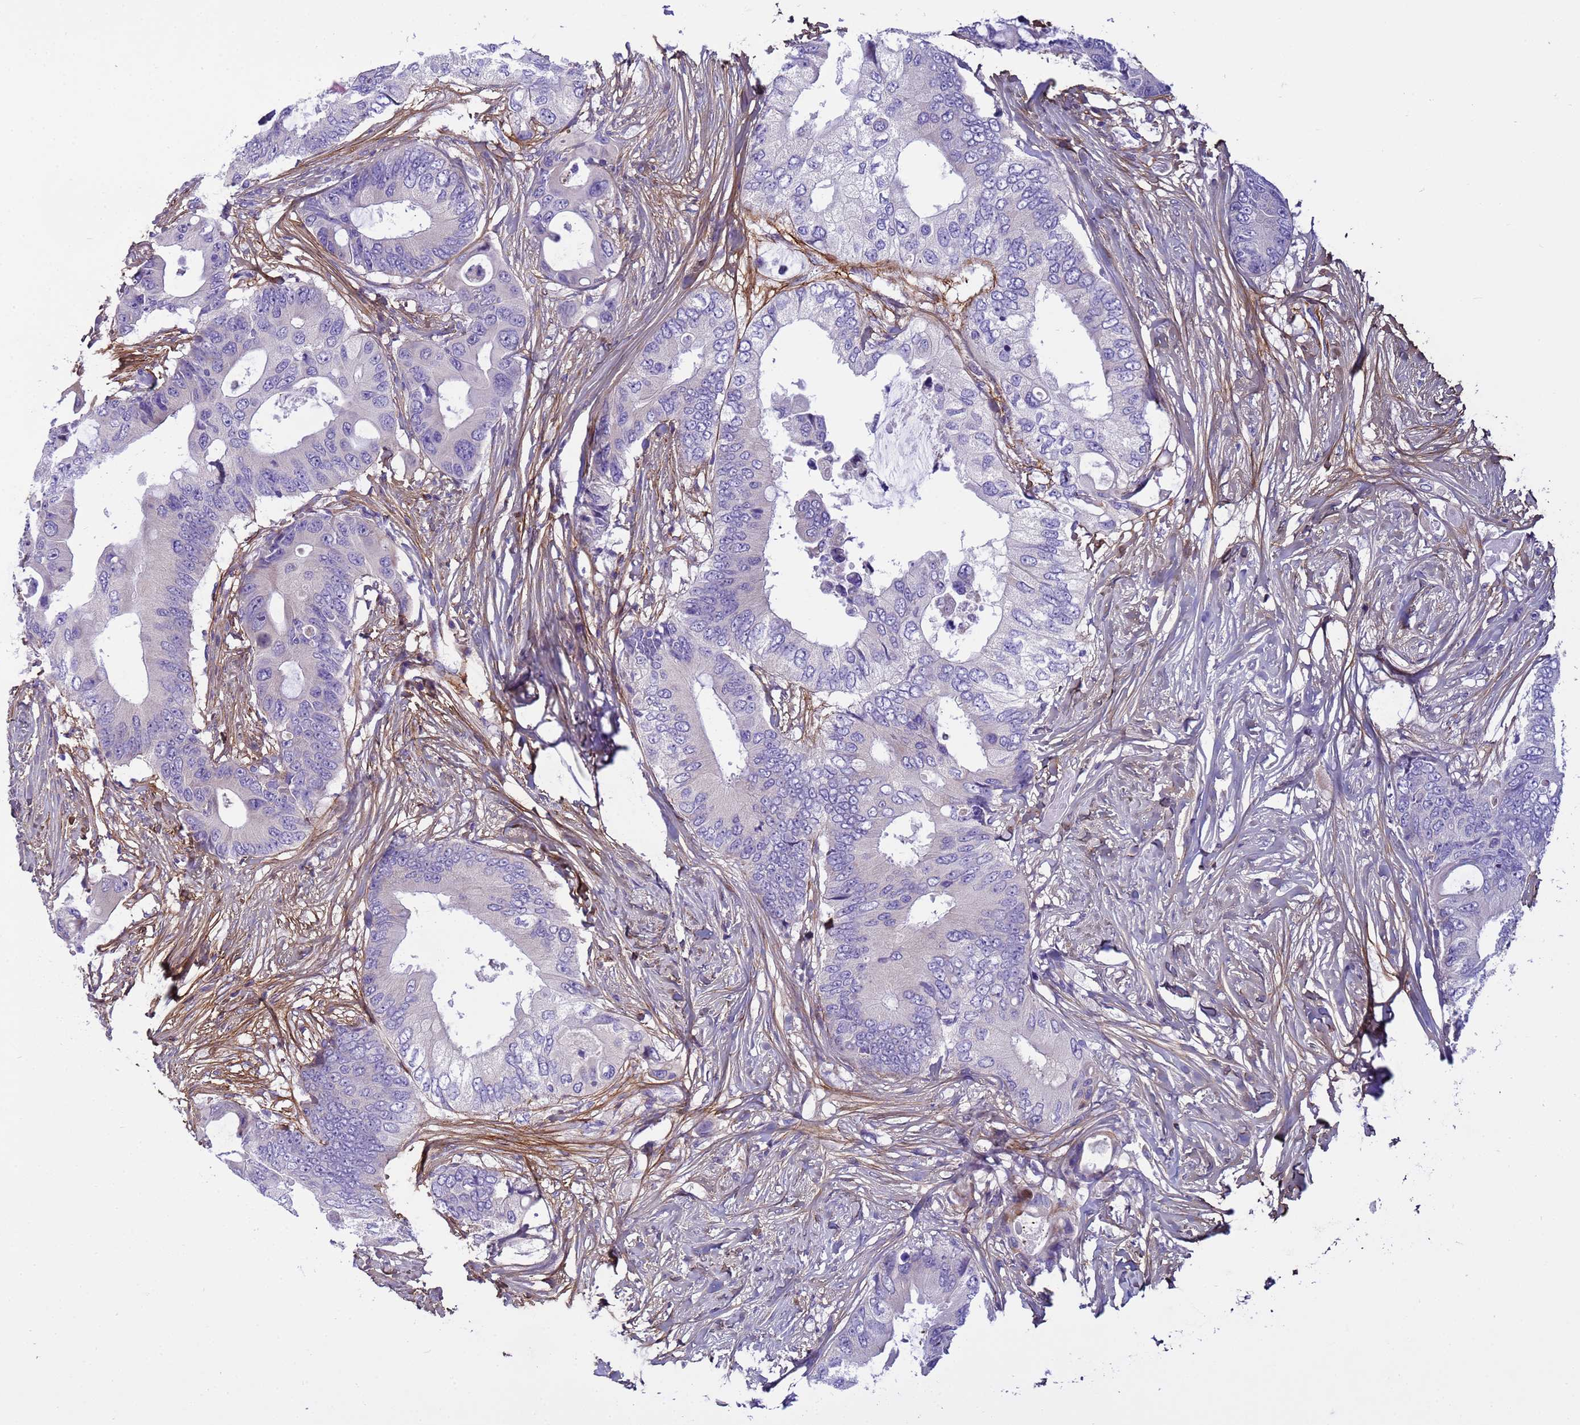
{"staining": {"intensity": "negative", "quantity": "none", "location": "none"}, "tissue": "colorectal cancer", "cell_type": "Tumor cells", "image_type": "cancer", "snomed": [{"axis": "morphology", "description": "Adenocarcinoma, NOS"}, {"axis": "topography", "description": "Colon"}], "caption": "IHC histopathology image of human colorectal adenocarcinoma stained for a protein (brown), which exhibits no staining in tumor cells.", "gene": "P2RX7", "patient": {"sex": "male", "age": 71}}